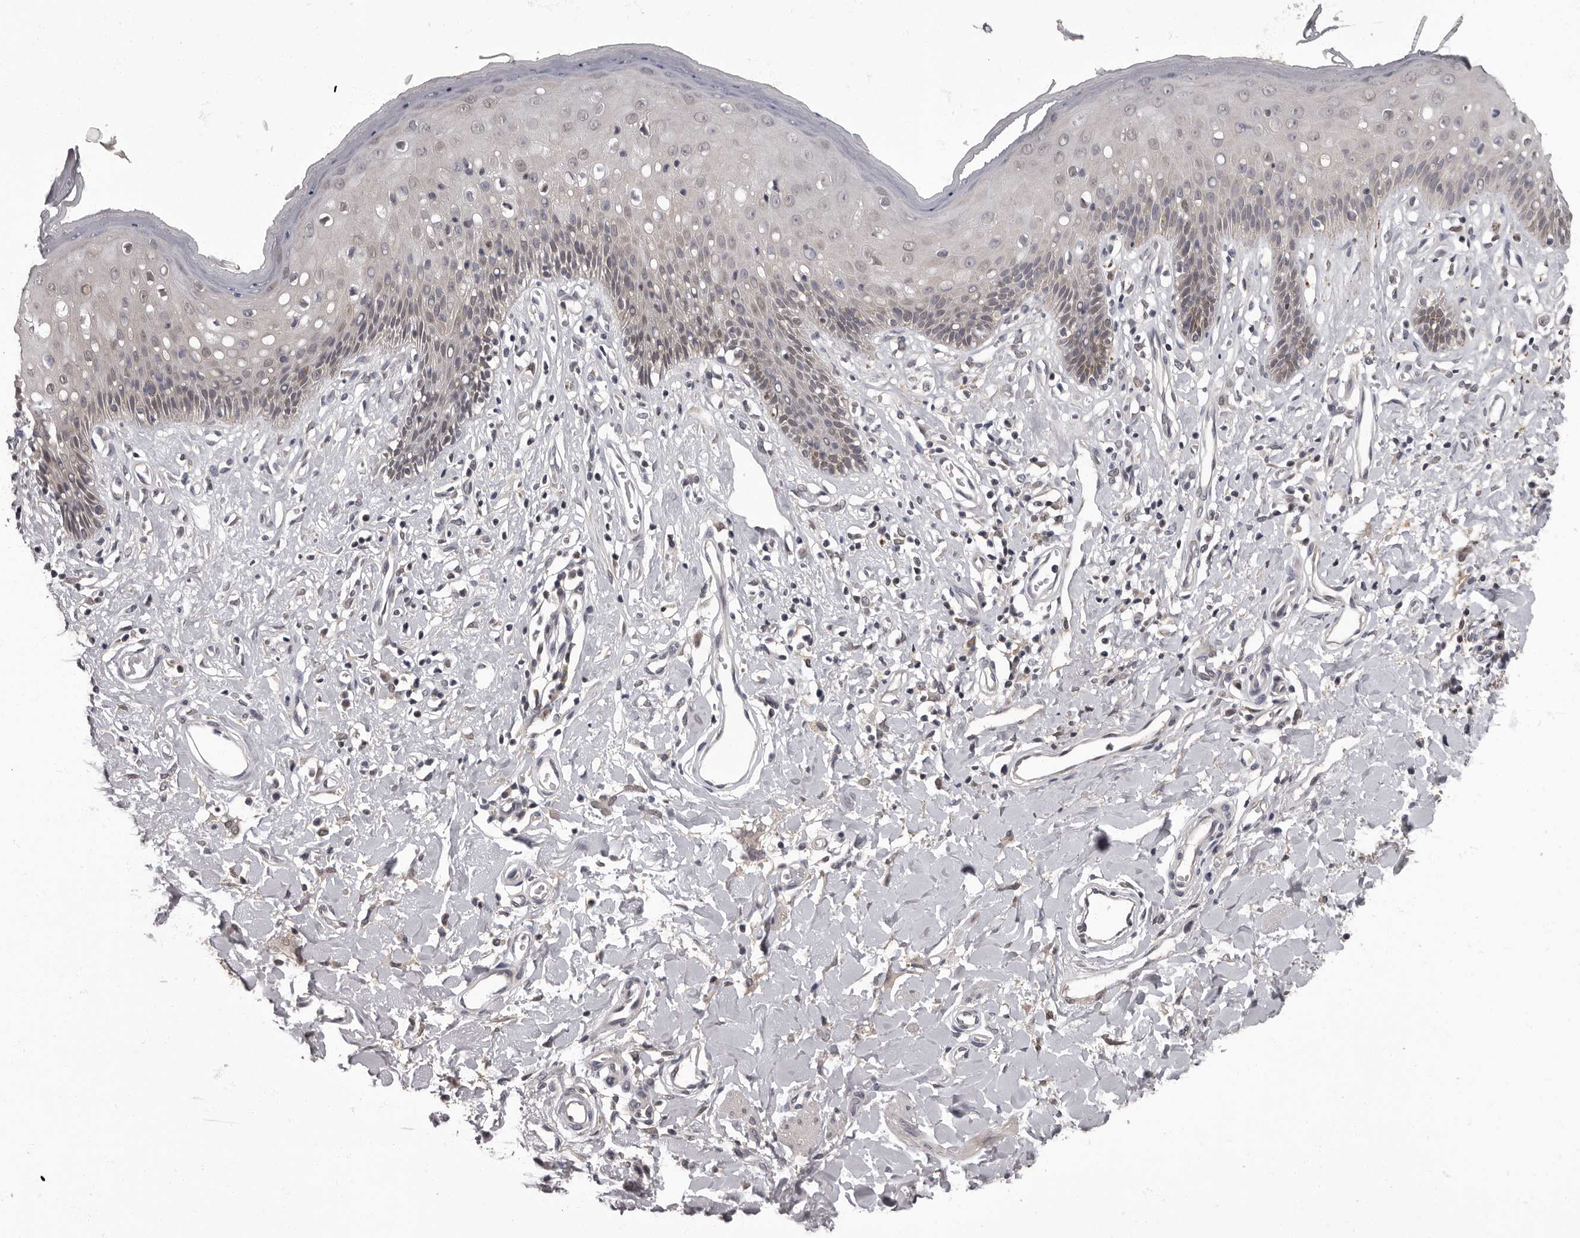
{"staining": {"intensity": "weak", "quantity": "25%-75%", "location": "nuclear"}, "tissue": "skin", "cell_type": "Epidermal cells", "image_type": "normal", "snomed": [{"axis": "morphology", "description": "Normal tissue, NOS"}, {"axis": "morphology", "description": "Squamous cell carcinoma, NOS"}, {"axis": "topography", "description": "Vulva"}], "caption": "Epidermal cells show low levels of weak nuclear expression in approximately 25%-75% of cells in normal skin.", "gene": "C1orf50", "patient": {"sex": "female", "age": 85}}